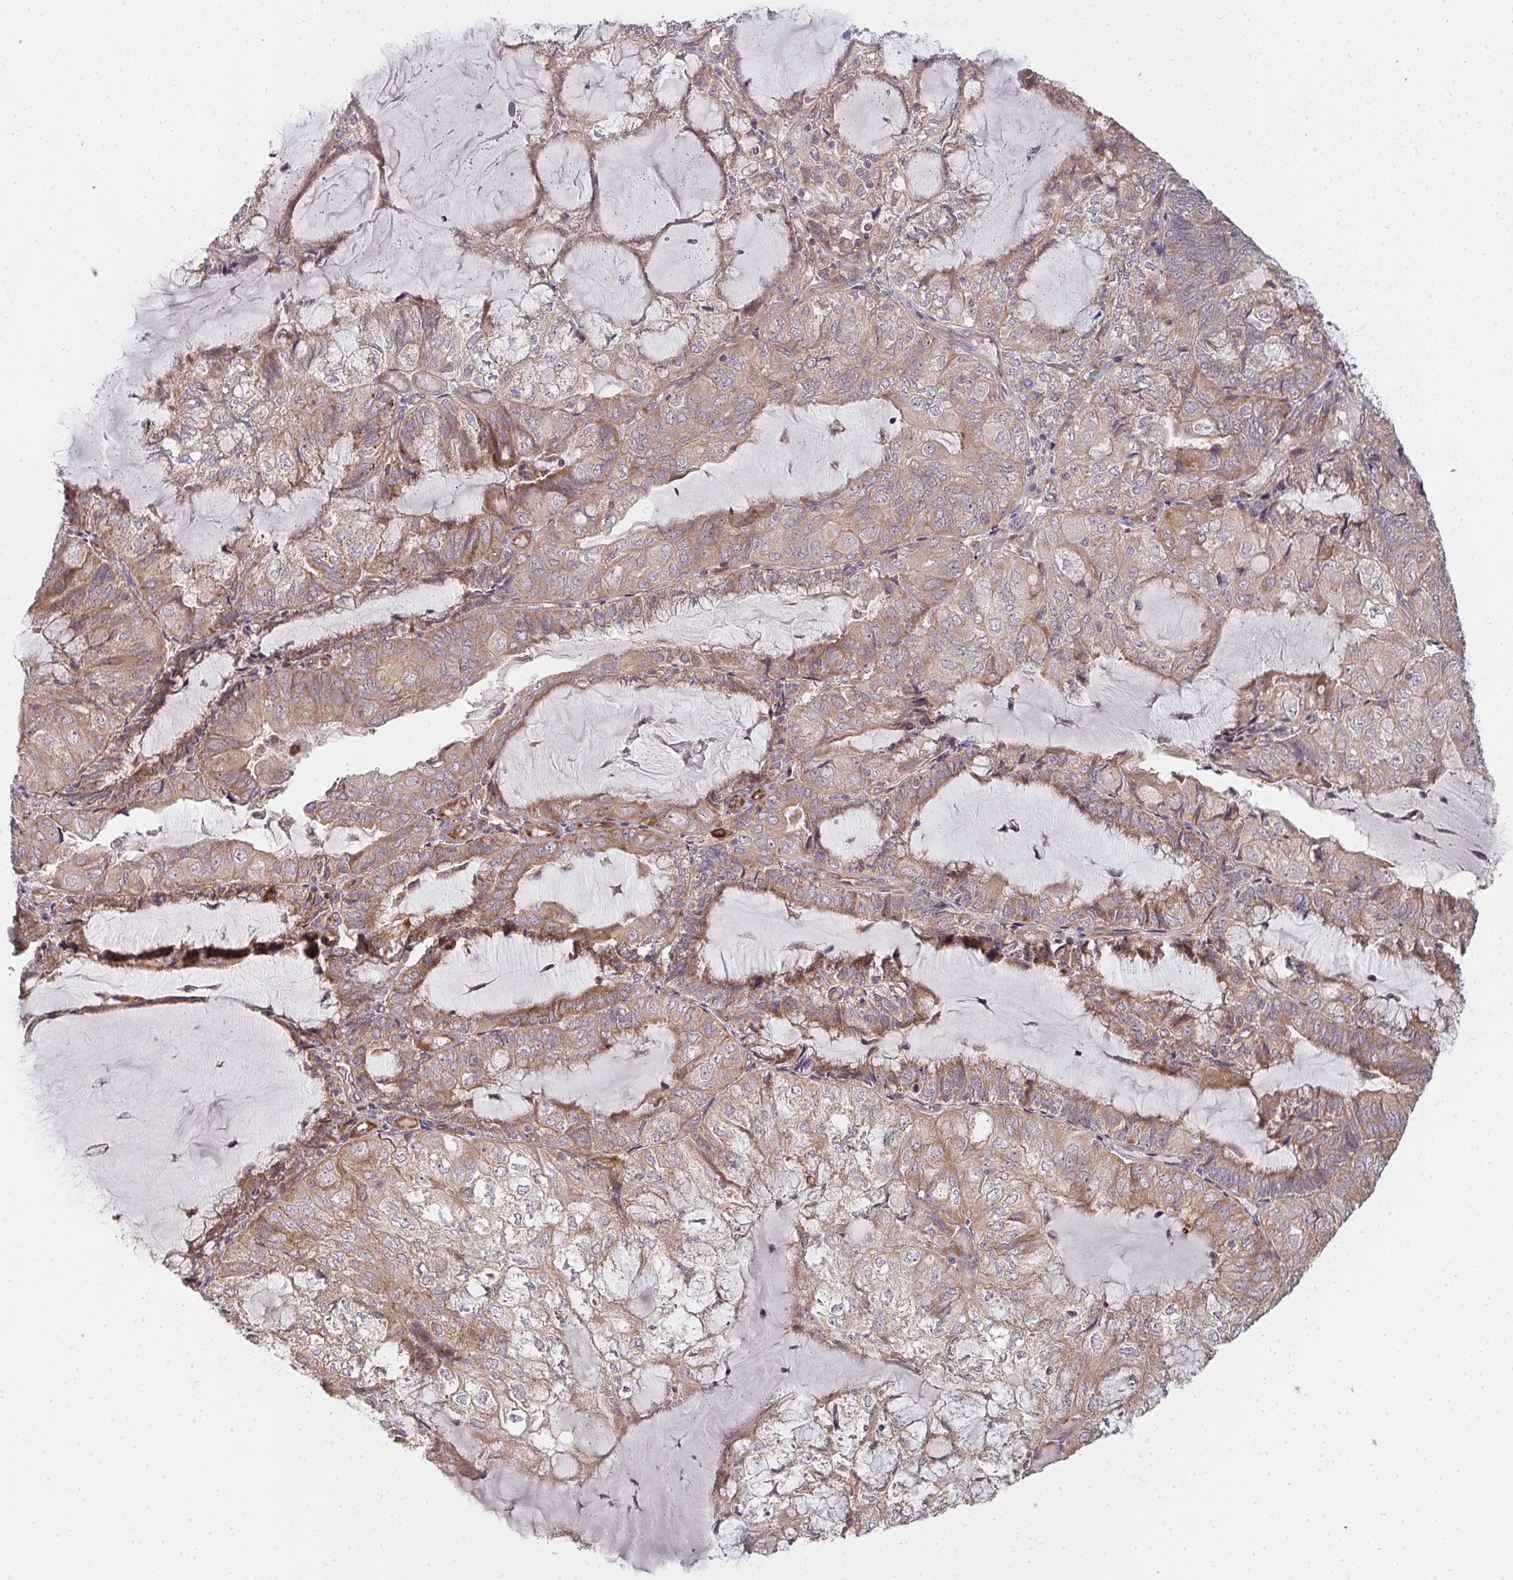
{"staining": {"intensity": "moderate", "quantity": ">75%", "location": "cytoplasmic/membranous"}, "tissue": "endometrial cancer", "cell_type": "Tumor cells", "image_type": "cancer", "snomed": [{"axis": "morphology", "description": "Adenocarcinoma, NOS"}, {"axis": "topography", "description": "Endometrium"}], "caption": "Adenocarcinoma (endometrial) tissue reveals moderate cytoplasmic/membranous positivity in about >75% of tumor cells", "gene": "B4GALT6", "patient": {"sex": "female", "age": 81}}